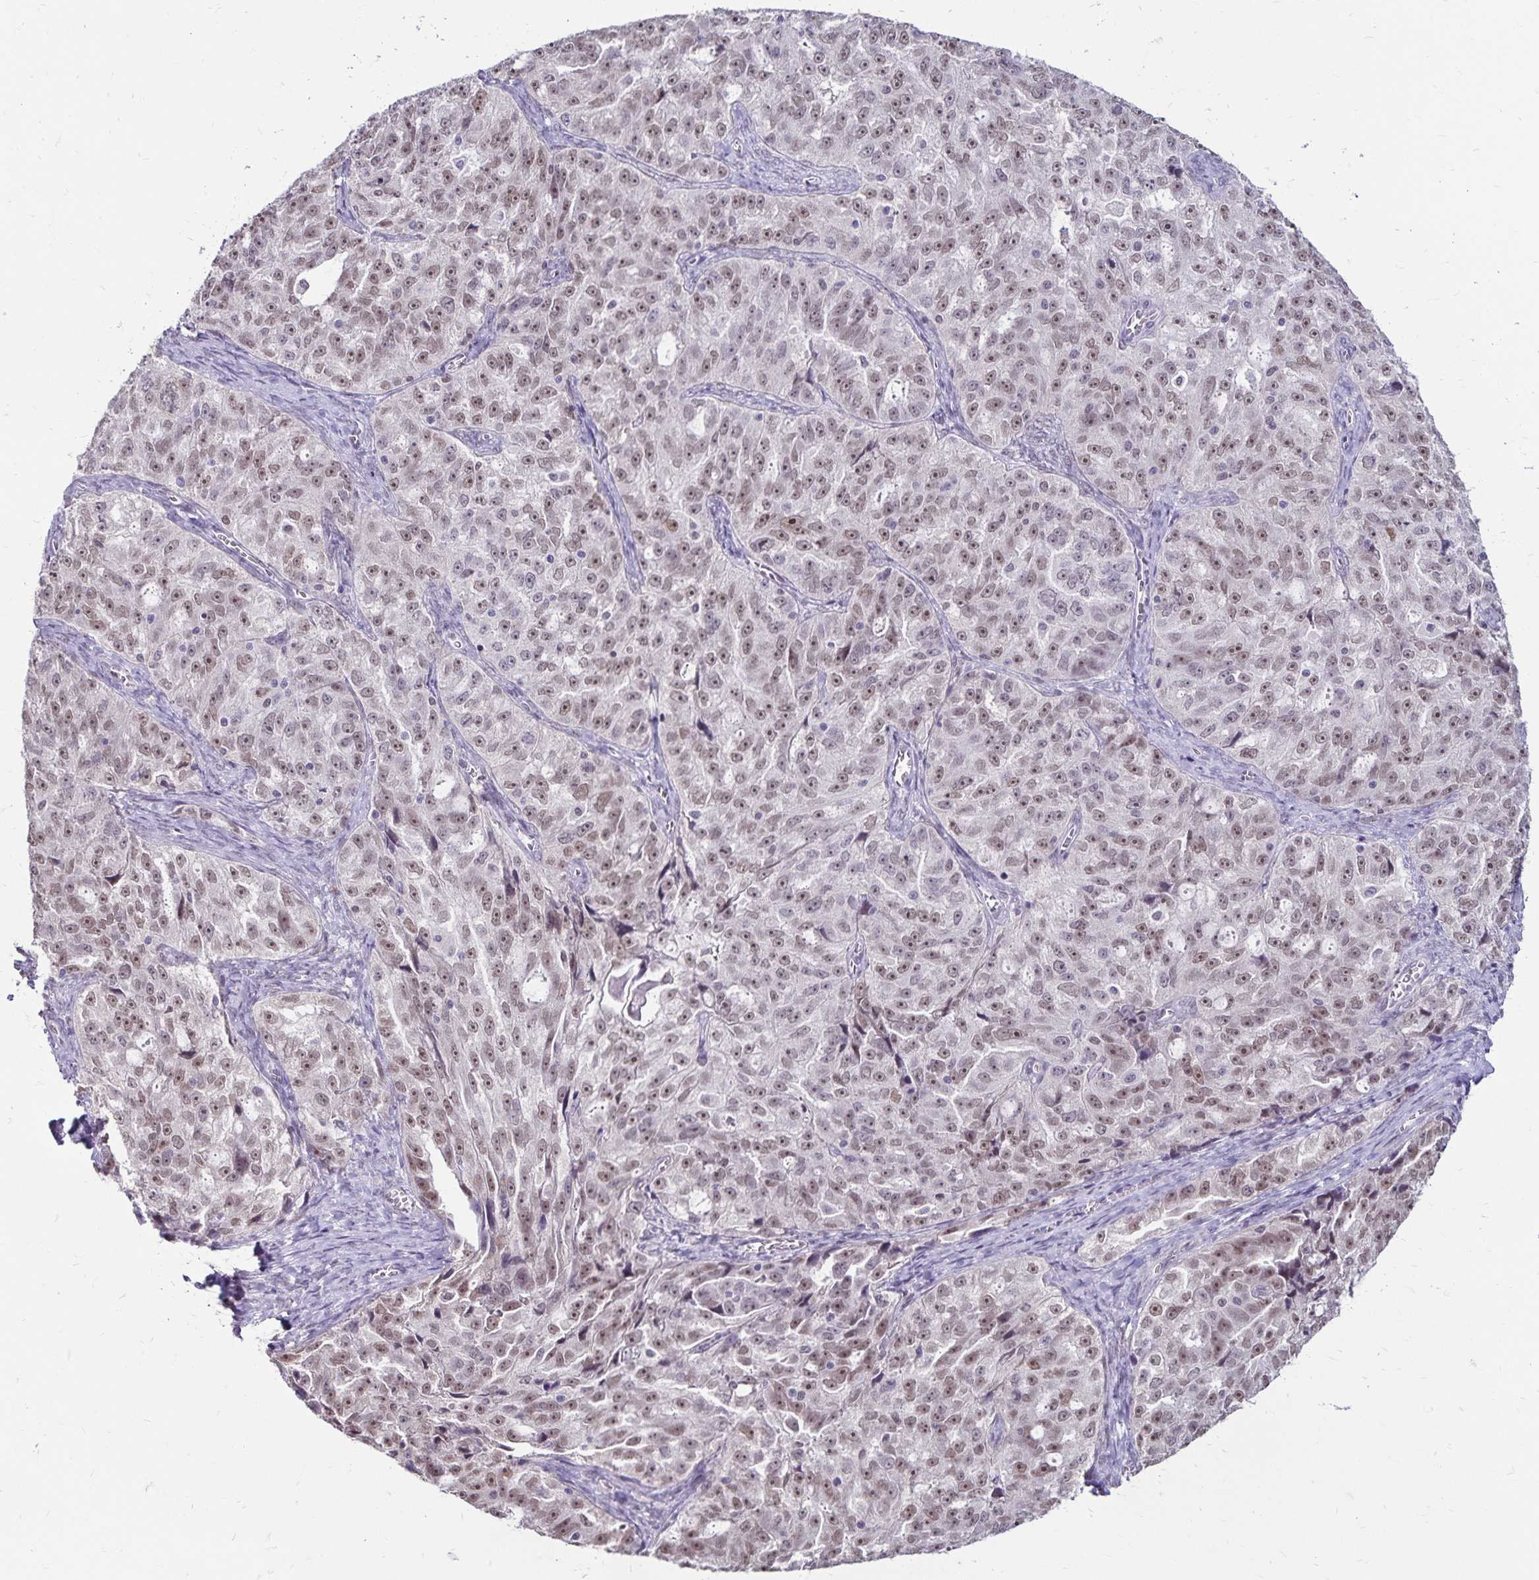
{"staining": {"intensity": "moderate", "quantity": ">75%", "location": "nuclear"}, "tissue": "ovarian cancer", "cell_type": "Tumor cells", "image_type": "cancer", "snomed": [{"axis": "morphology", "description": "Cystadenocarcinoma, serous, NOS"}, {"axis": "topography", "description": "Ovary"}], "caption": "Human serous cystadenocarcinoma (ovarian) stained for a protein (brown) demonstrates moderate nuclear positive expression in about >75% of tumor cells.", "gene": "POLB", "patient": {"sex": "female", "age": 51}}